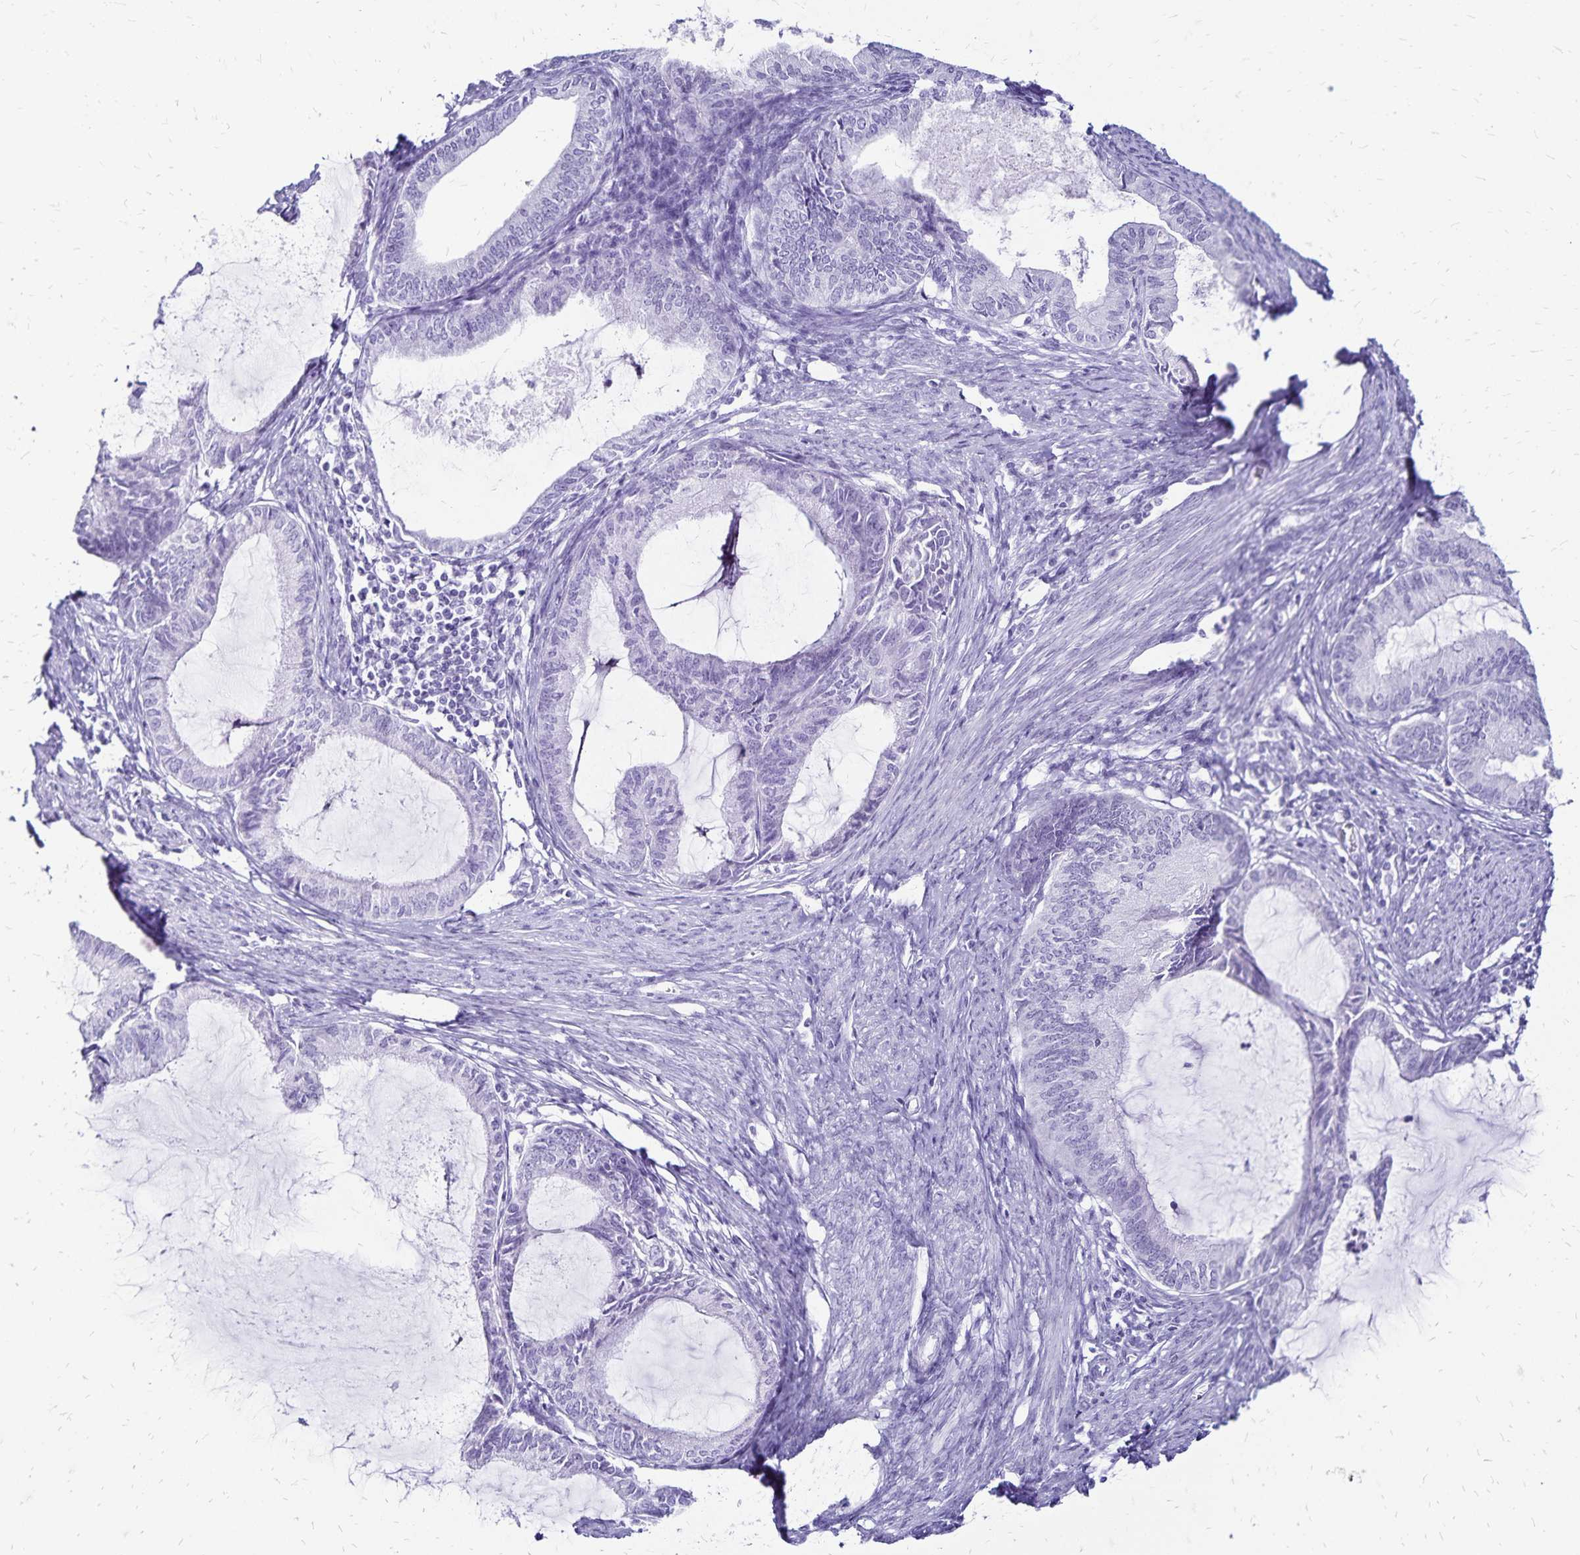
{"staining": {"intensity": "negative", "quantity": "none", "location": "none"}, "tissue": "endometrial cancer", "cell_type": "Tumor cells", "image_type": "cancer", "snomed": [{"axis": "morphology", "description": "Adenocarcinoma, NOS"}, {"axis": "topography", "description": "Endometrium"}], "caption": "Tumor cells are negative for protein expression in human endometrial cancer. The staining is performed using DAB brown chromogen with nuclei counter-stained in using hematoxylin.", "gene": "LIN28B", "patient": {"sex": "female", "age": 86}}